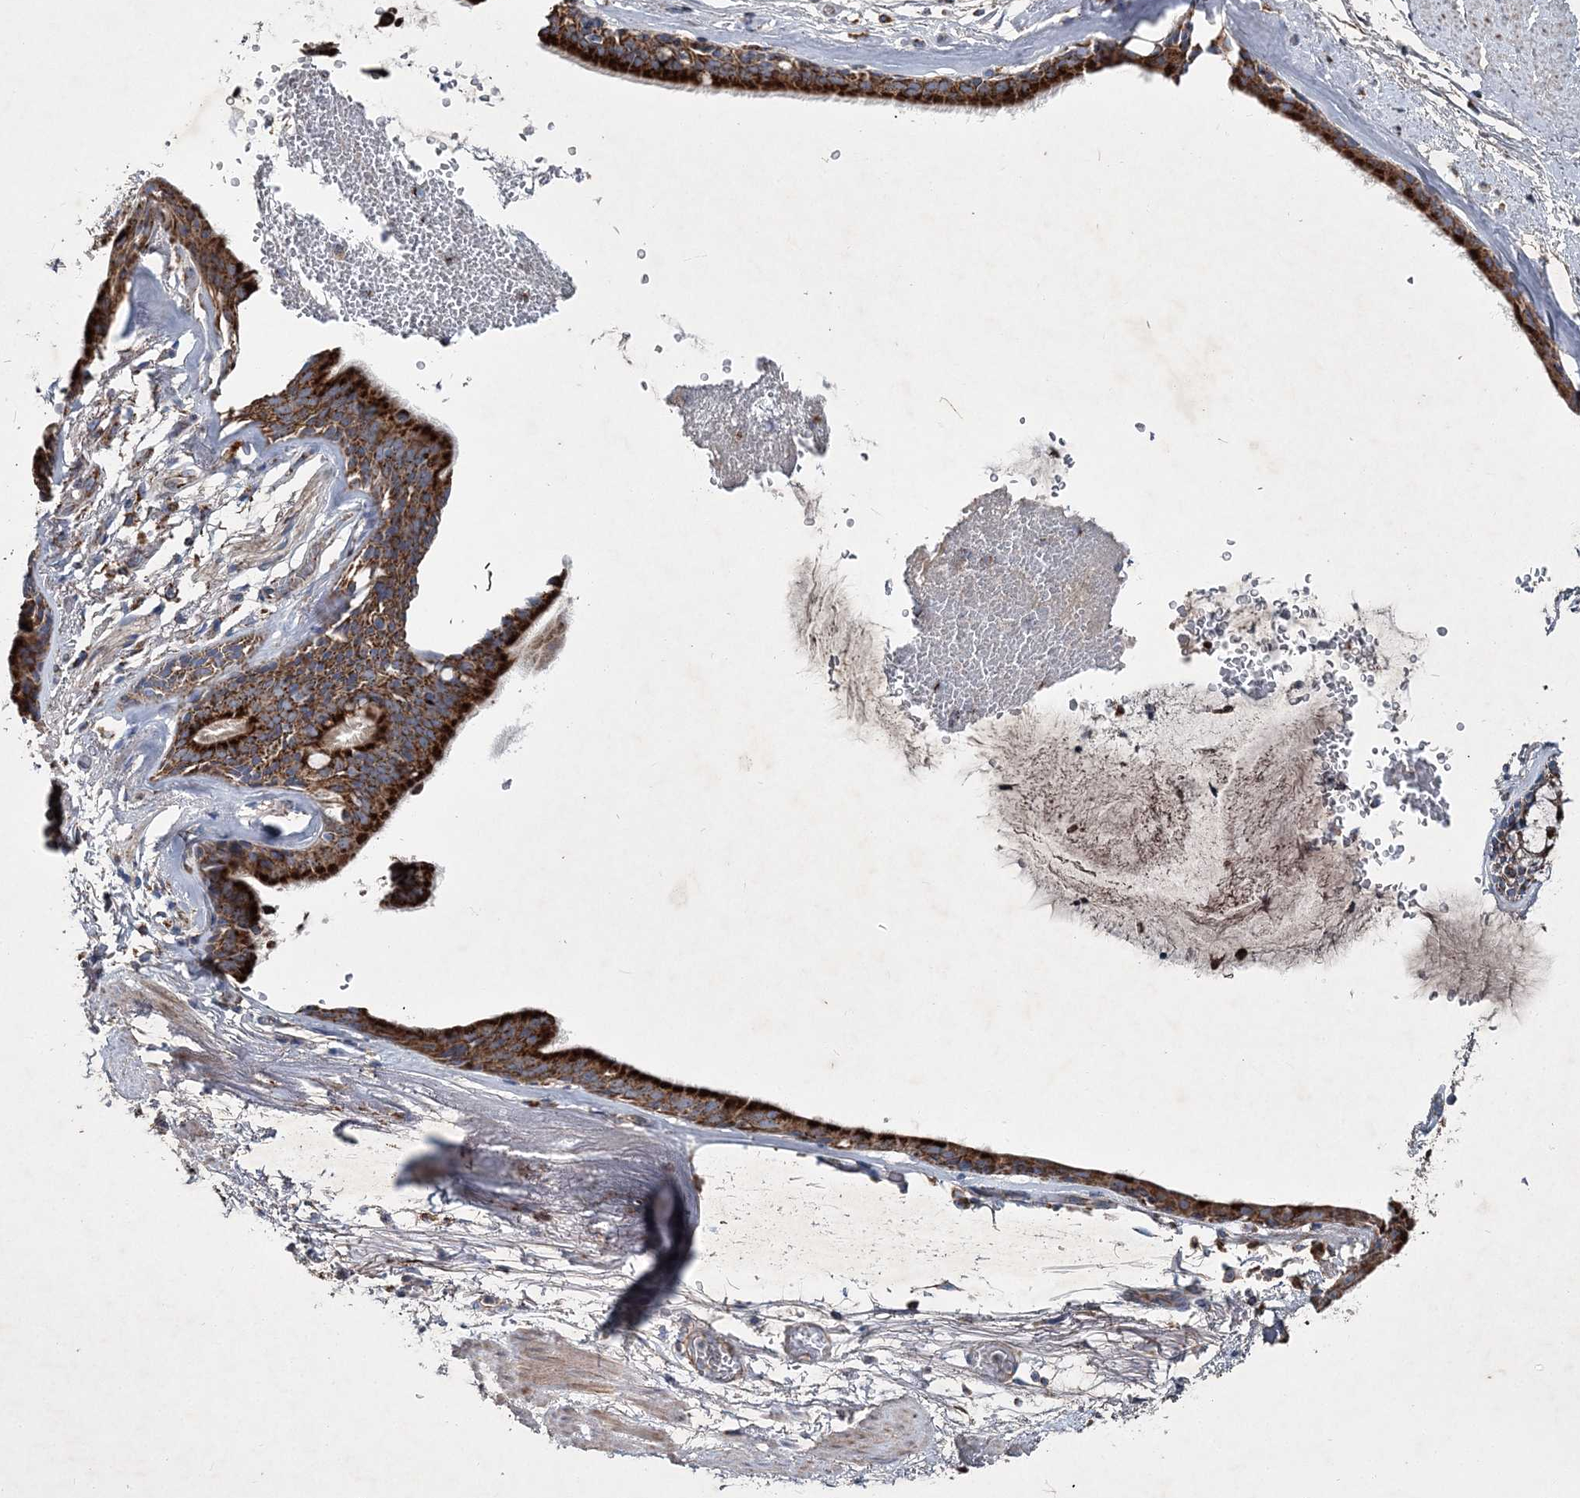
{"staining": {"intensity": "moderate", "quantity": "25%-75%", "location": "cytoplasmic/membranous"}, "tissue": "adipose tissue", "cell_type": "Adipocytes", "image_type": "normal", "snomed": [{"axis": "morphology", "description": "Normal tissue, NOS"}, {"axis": "topography", "description": "Cartilage tissue"}], "caption": "A brown stain labels moderate cytoplasmic/membranous positivity of a protein in adipocytes of normal human adipose tissue. Nuclei are stained in blue.", "gene": "SPAG16", "patient": {"sex": "female", "age": 63}}